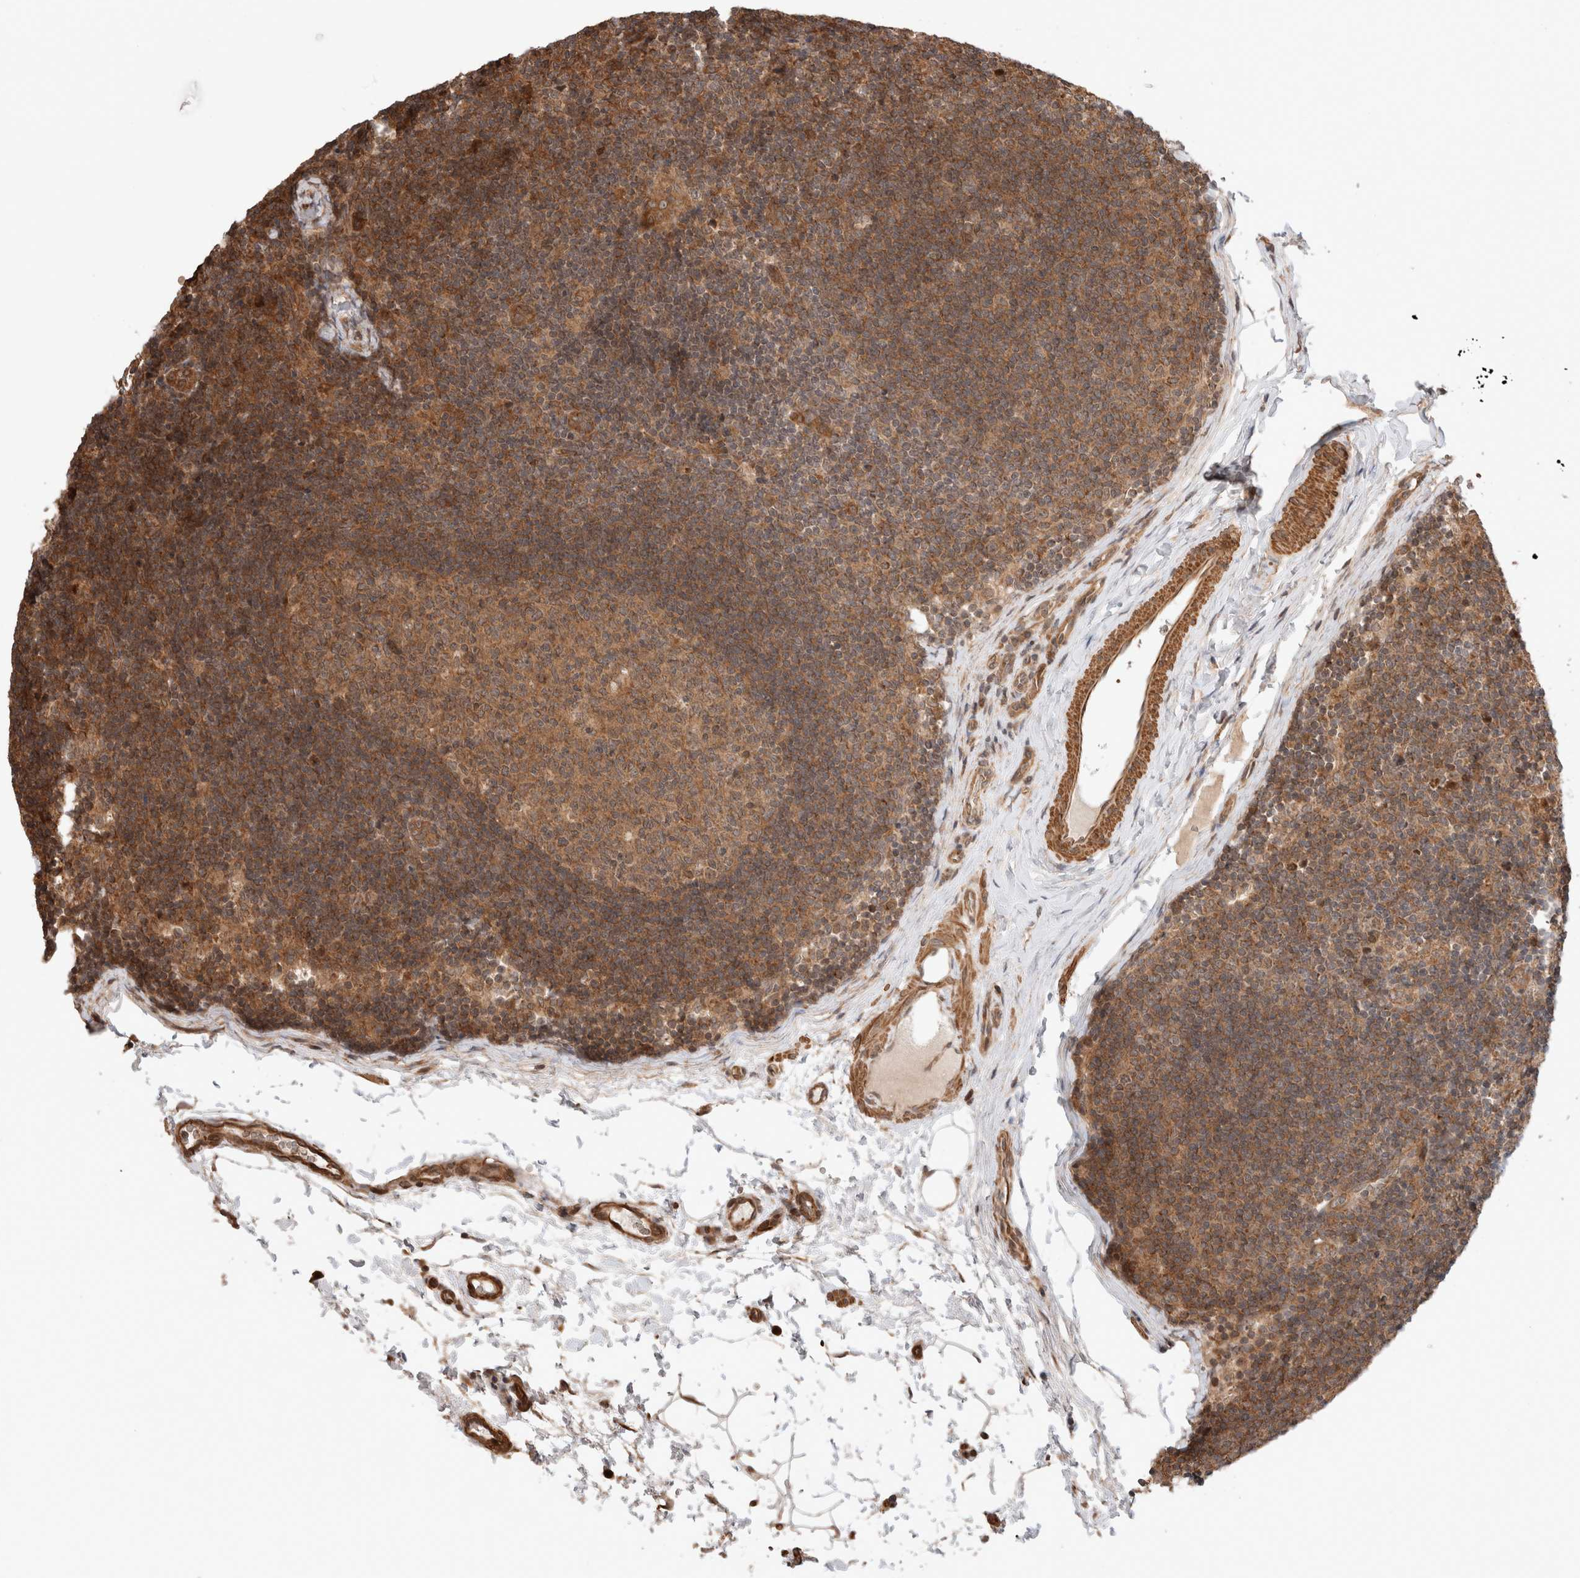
{"staining": {"intensity": "moderate", "quantity": ">75%", "location": "cytoplasmic/membranous"}, "tissue": "lymph node", "cell_type": "Germinal center cells", "image_type": "normal", "snomed": [{"axis": "morphology", "description": "Normal tissue, NOS"}, {"axis": "topography", "description": "Lymph node"}], "caption": "Protein expression by immunohistochemistry (IHC) exhibits moderate cytoplasmic/membranous expression in approximately >75% of germinal center cells in benign lymph node.", "gene": "ZNF649", "patient": {"sex": "female", "age": 22}}